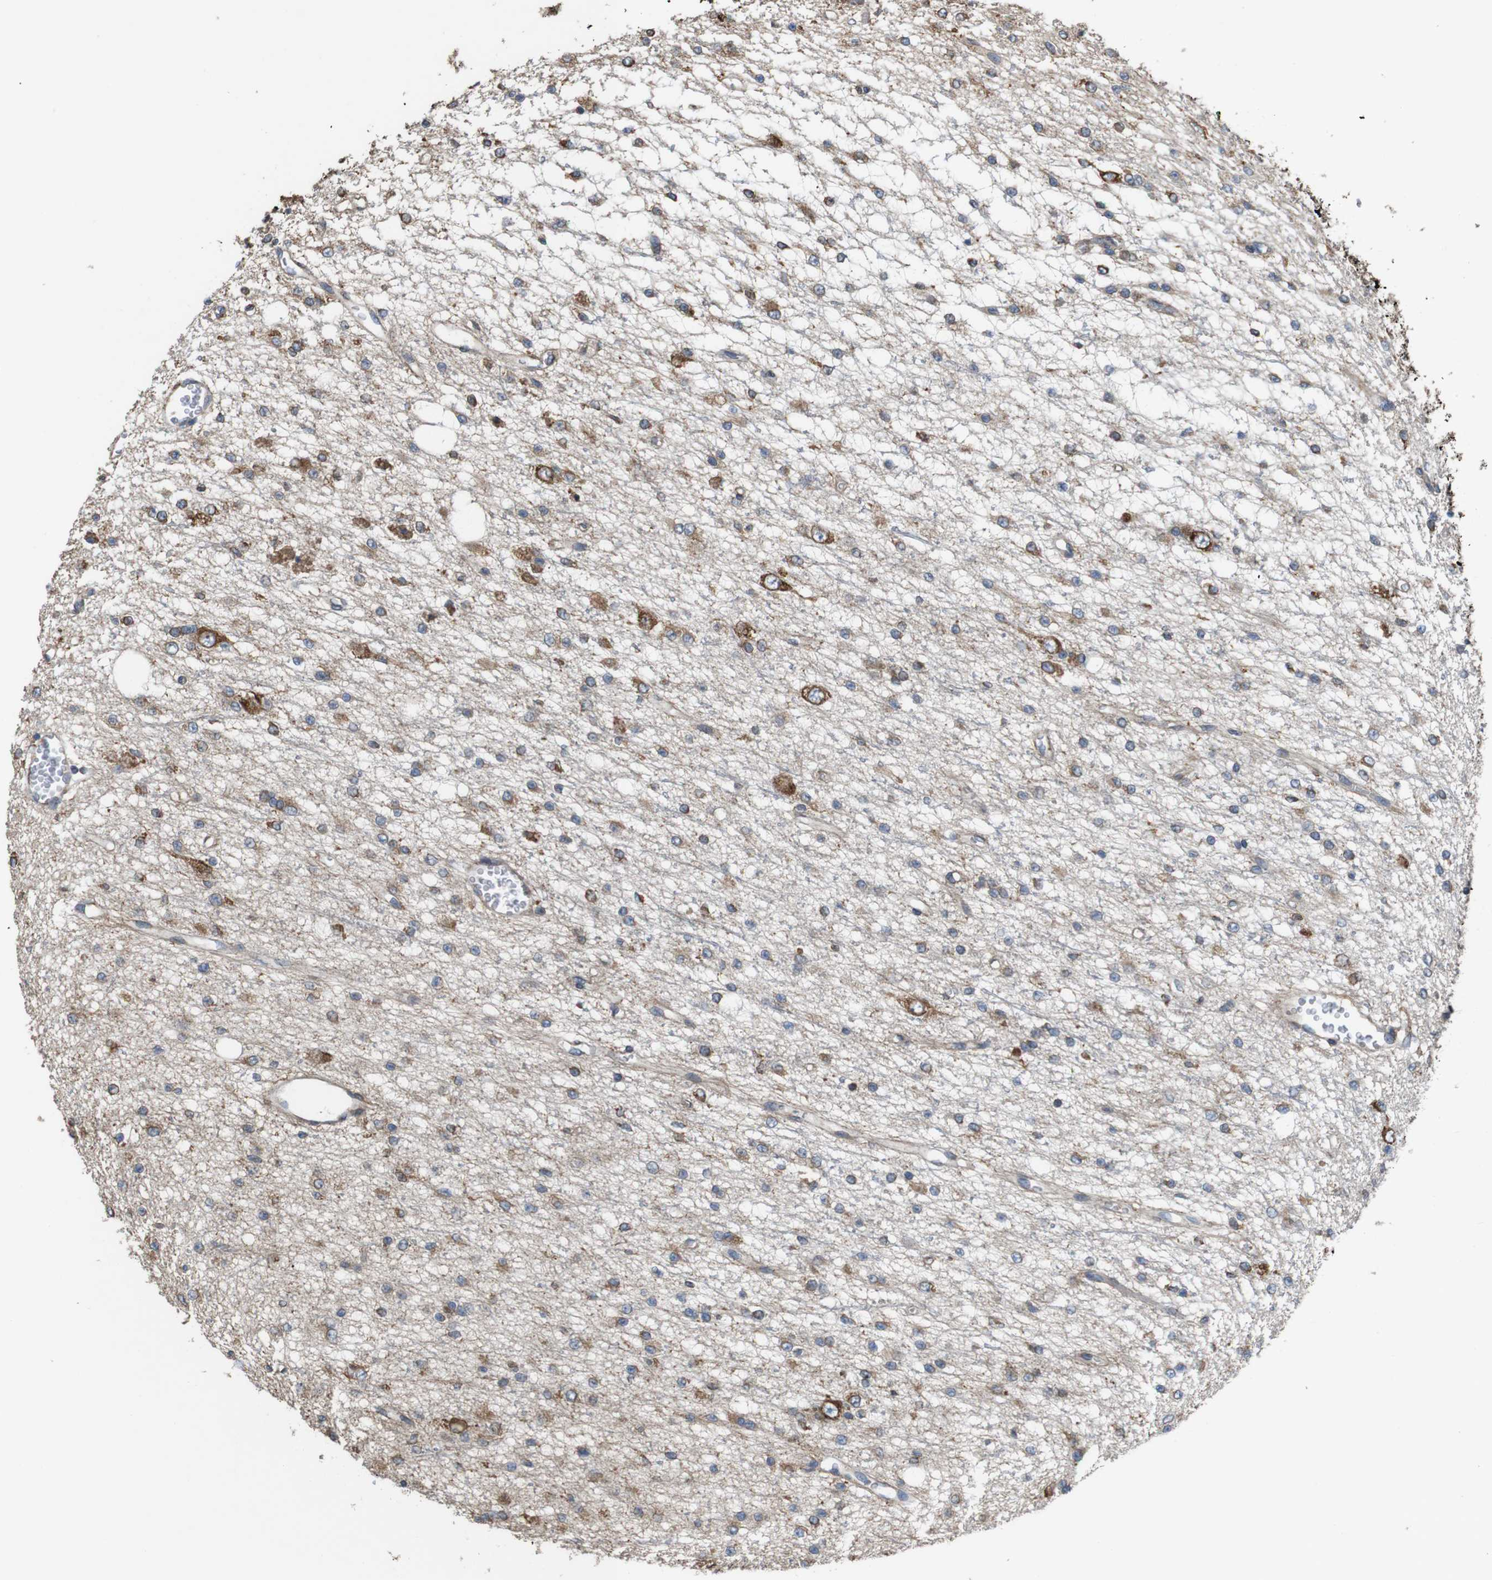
{"staining": {"intensity": "moderate", "quantity": "25%-75%", "location": "cytoplasmic/membranous"}, "tissue": "glioma", "cell_type": "Tumor cells", "image_type": "cancer", "snomed": [{"axis": "morphology", "description": "Glioma, malignant, Low grade"}, {"axis": "topography", "description": "Brain"}], "caption": "About 25%-75% of tumor cells in human glioma reveal moderate cytoplasmic/membranous protein staining as visualized by brown immunohistochemical staining.", "gene": "UGGT1", "patient": {"sex": "male", "age": 38}}